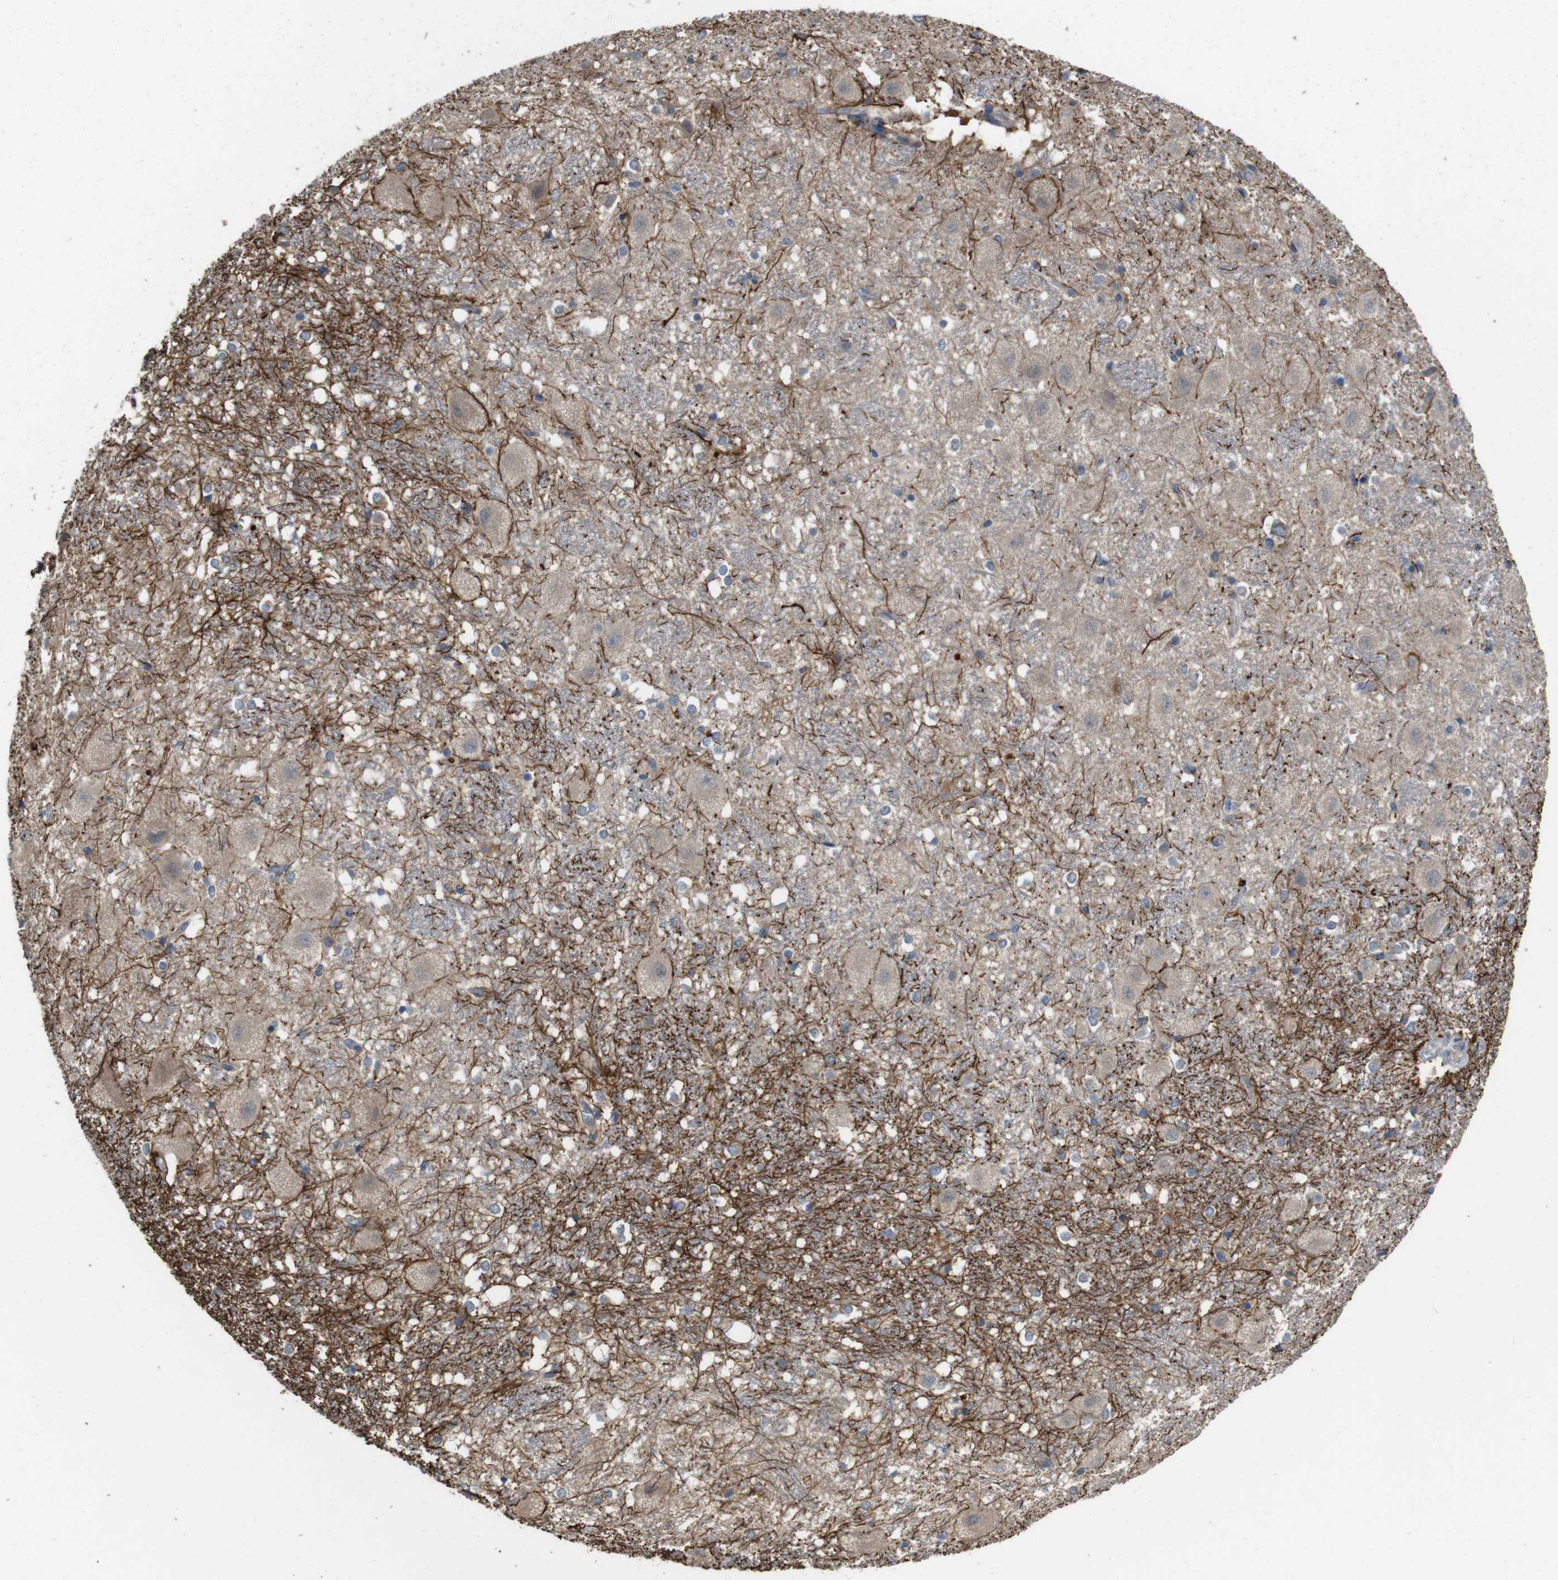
{"staining": {"intensity": "strong", "quantity": "<25%", "location": "cytoplasmic/membranous"}, "tissue": "hippocampus", "cell_type": "Glial cells", "image_type": "normal", "snomed": [{"axis": "morphology", "description": "Normal tissue, NOS"}, {"axis": "topography", "description": "Hippocampus"}], "caption": "Immunohistochemistry image of benign hippocampus: hippocampus stained using IHC displays medium levels of strong protein expression localized specifically in the cytoplasmic/membranous of glial cells, appearing as a cytoplasmic/membranous brown color.", "gene": "CDC34", "patient": {"sex": "female", "age": 19}}